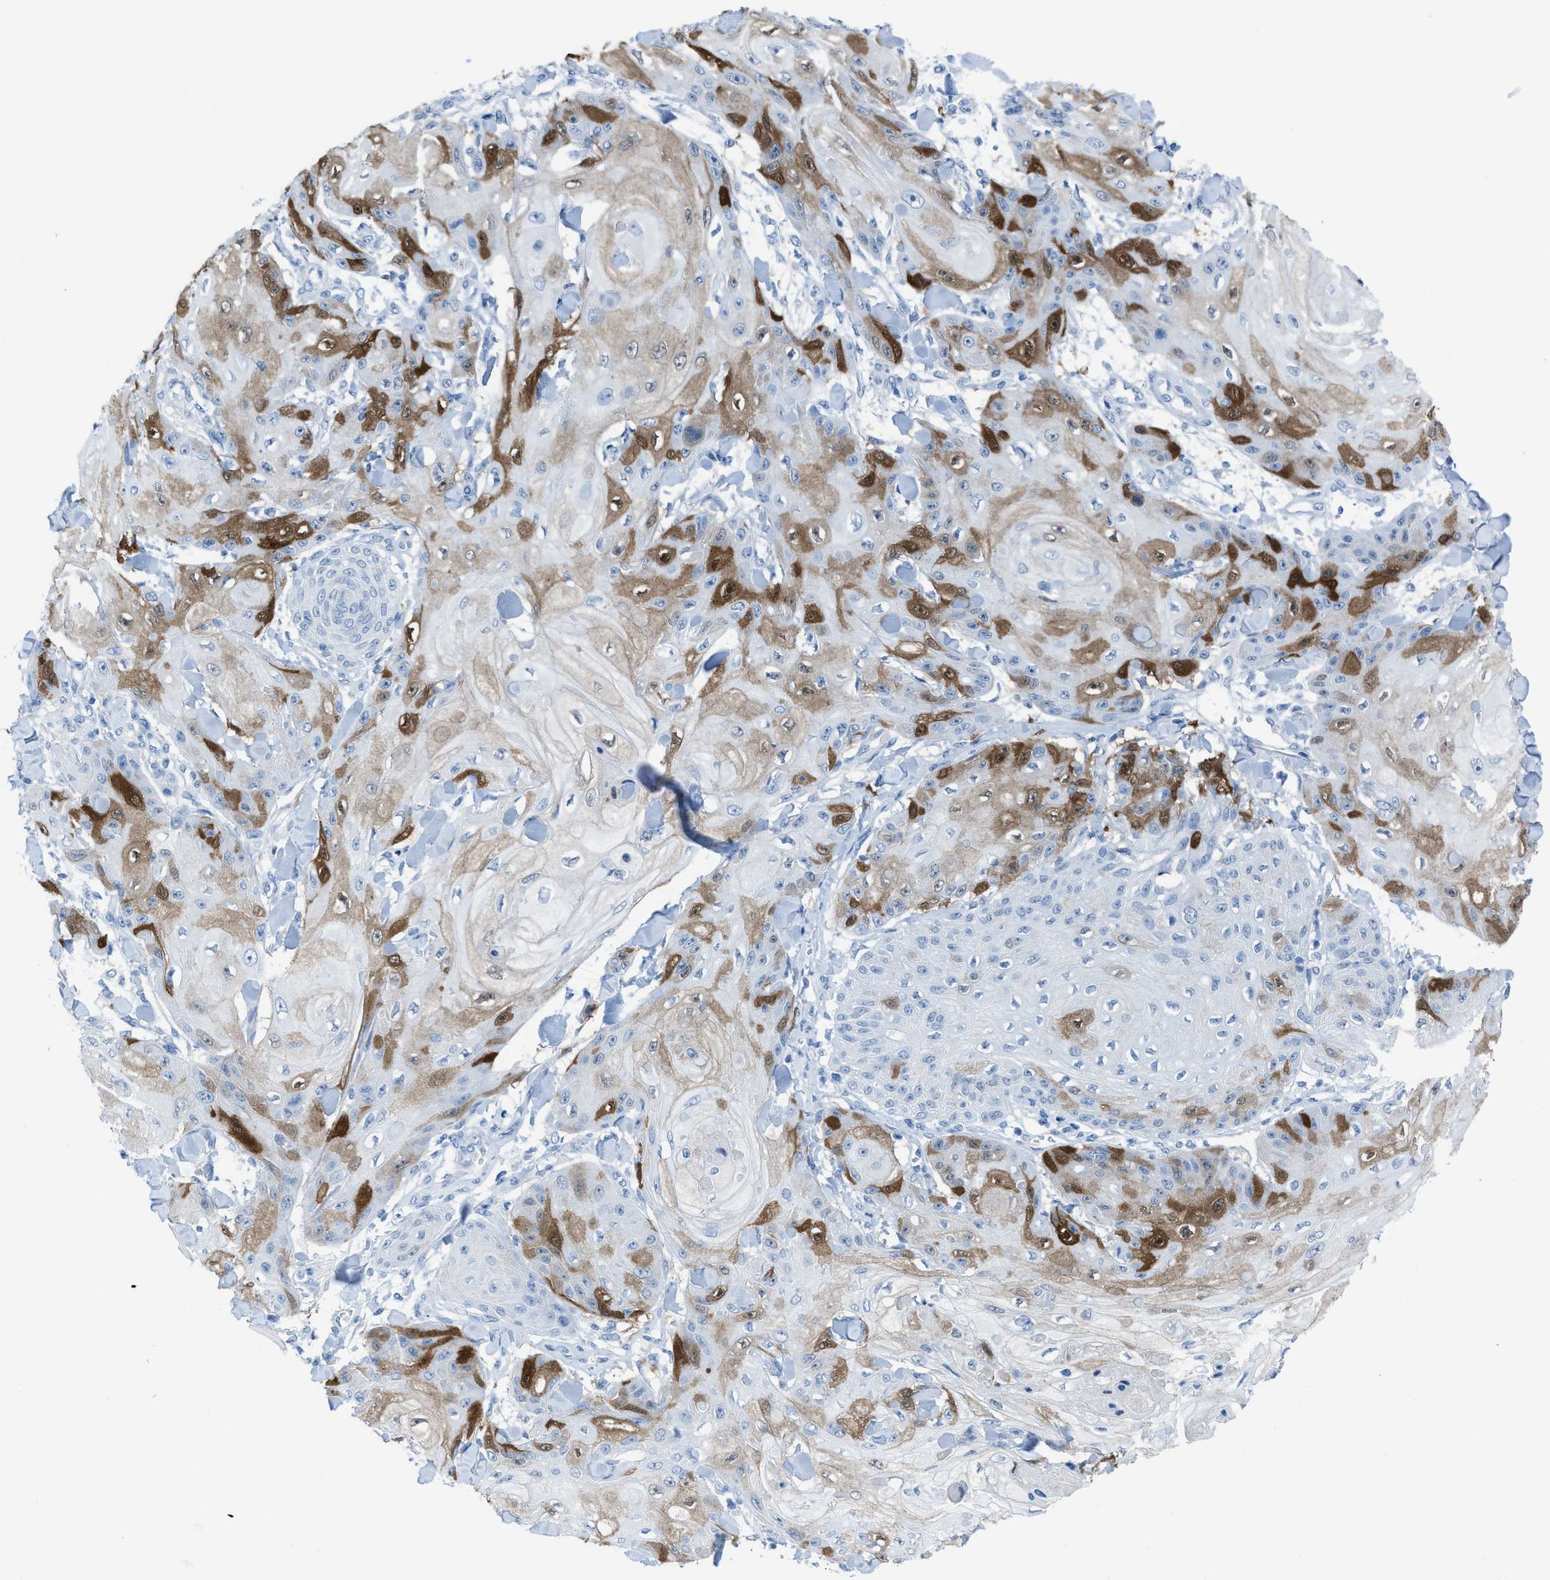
{"staining": {"intensity": "moderate", "quantity": "<25%", "location": "cytoplasmic/membranous,nuclear"}, "tissue": "skin cancer", "cell_type": "Tumor cells", "image_type": "cancer", "snomed": [{"axis": "morphology", "description": "Squamous cell carcinoma, NOS"}, {"axis": "topography", "description": "Skin"}], "caption": "Tumor cells reveal low levels of moderate cytoplasmic/membranous and nuclear positivity in about <25% of cells in skin cancer (squamous cell carcinoma). (IHC, brightfield microscopy, high magnification).", "gene": "CDKN2A", "patient": {"sex": "male", "age": 74}}